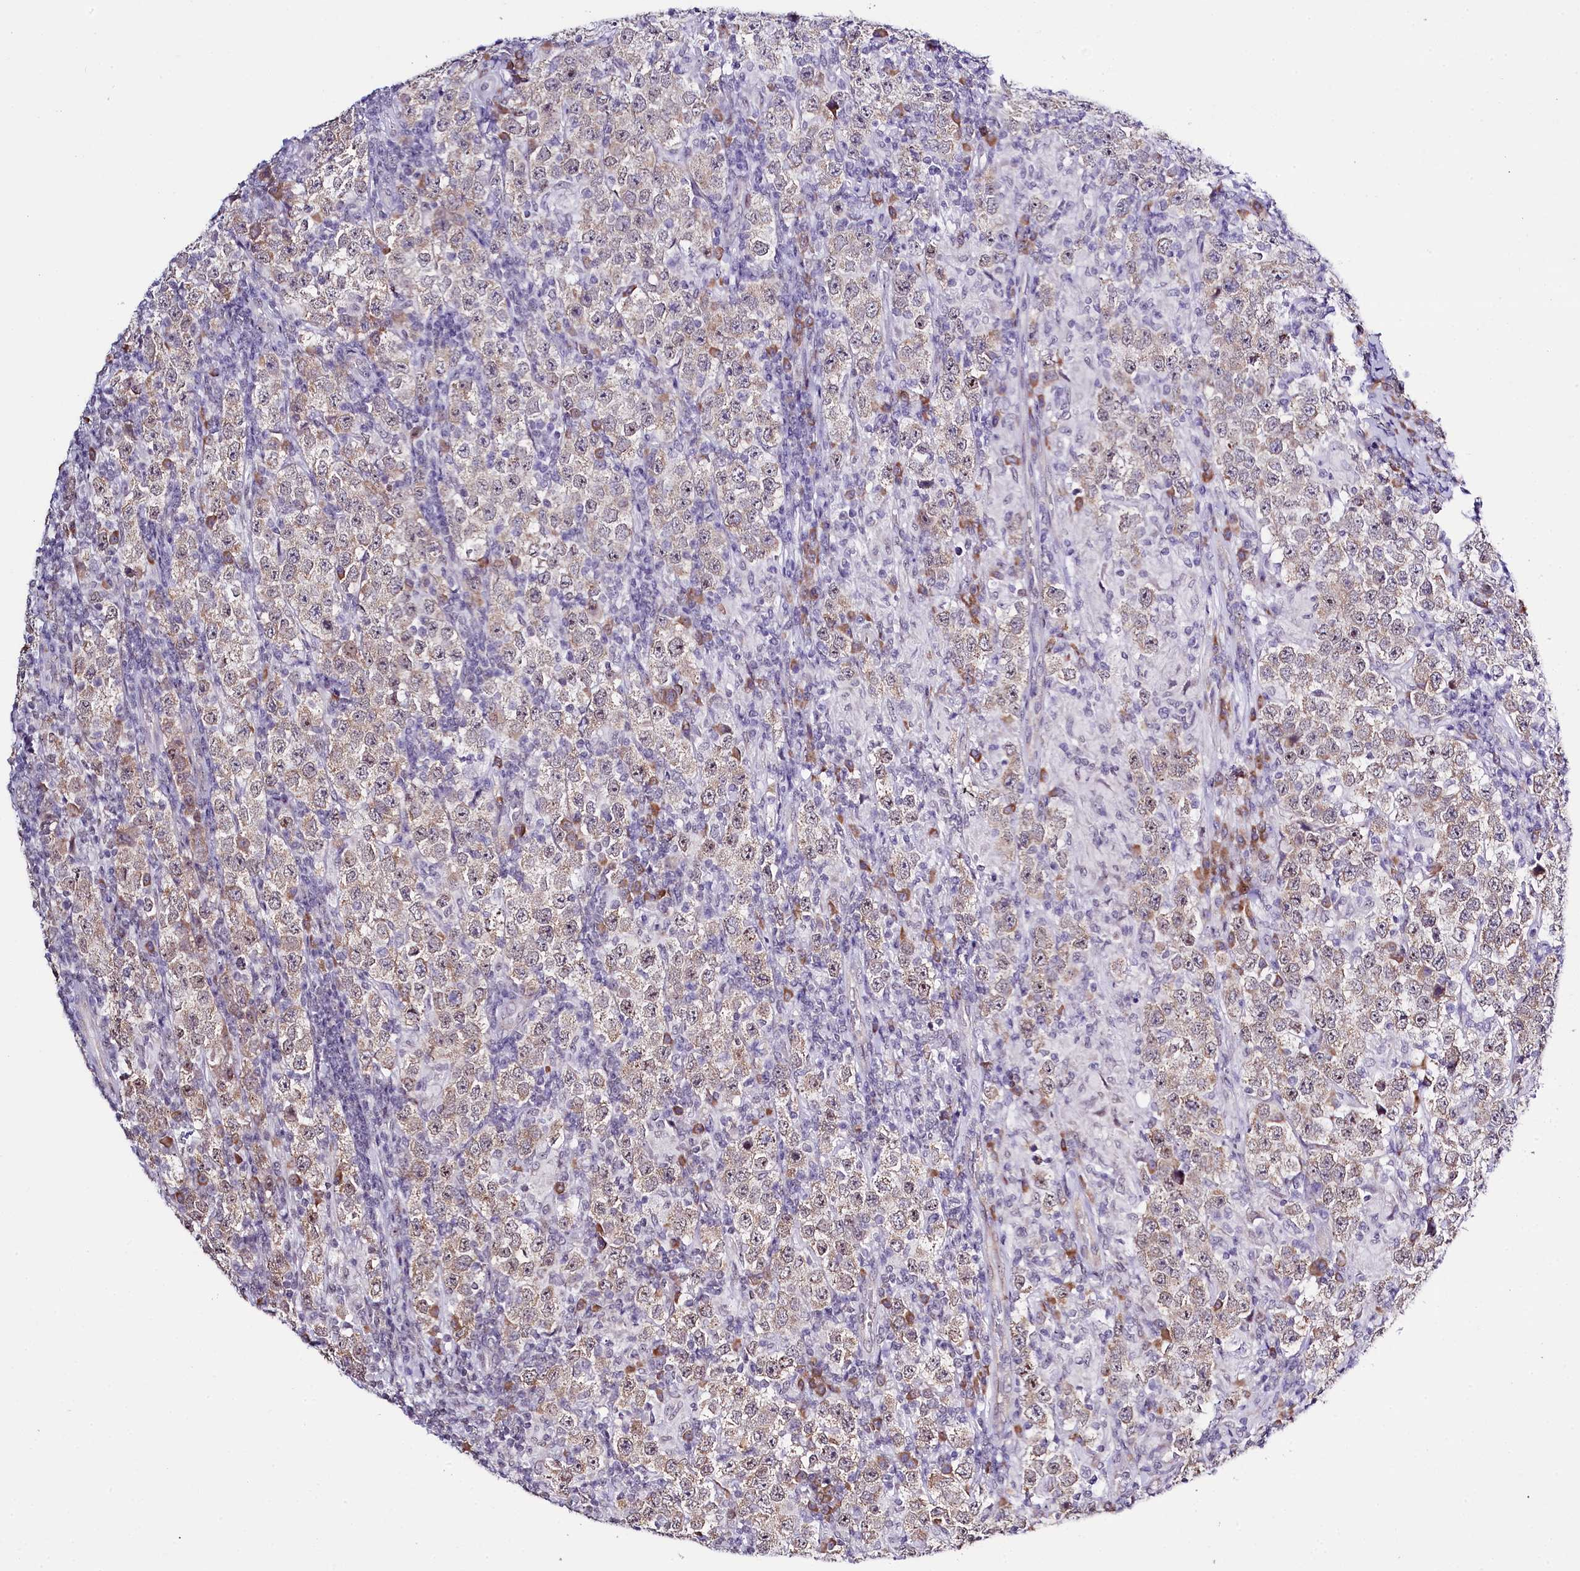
{"staining": {"intensity": "weak", "quantity": "25%-75%", "location": "cytoplasmic/membranous,nuclear"}, "tissue": "testis cancer", "cell_type": "Tumor cells", "image_type": "cancer", "snomed": [{"axis": "morphology", "description": "Normal tissue, NOS"}, {"axis": "morphology", "description": "Urothelial carcinoma, High grade"}, {"axis": "morphology", "description": "Seminoma, NOS"}, {"axis": "morphology", "description": "Carcinoma, Embryonal, NOS"}, {"axis": "topography", "description": "Urinary bladder"}, {"axis": "topography", "description": "Testis"}], "caption": "Human testis cancer (urothelial carcinoma (high-grade)) stained with a protein marker shows weak staining in tumor cells.", "gene": "SPATS2", "patient": {"sex": "male", "age": 41}}